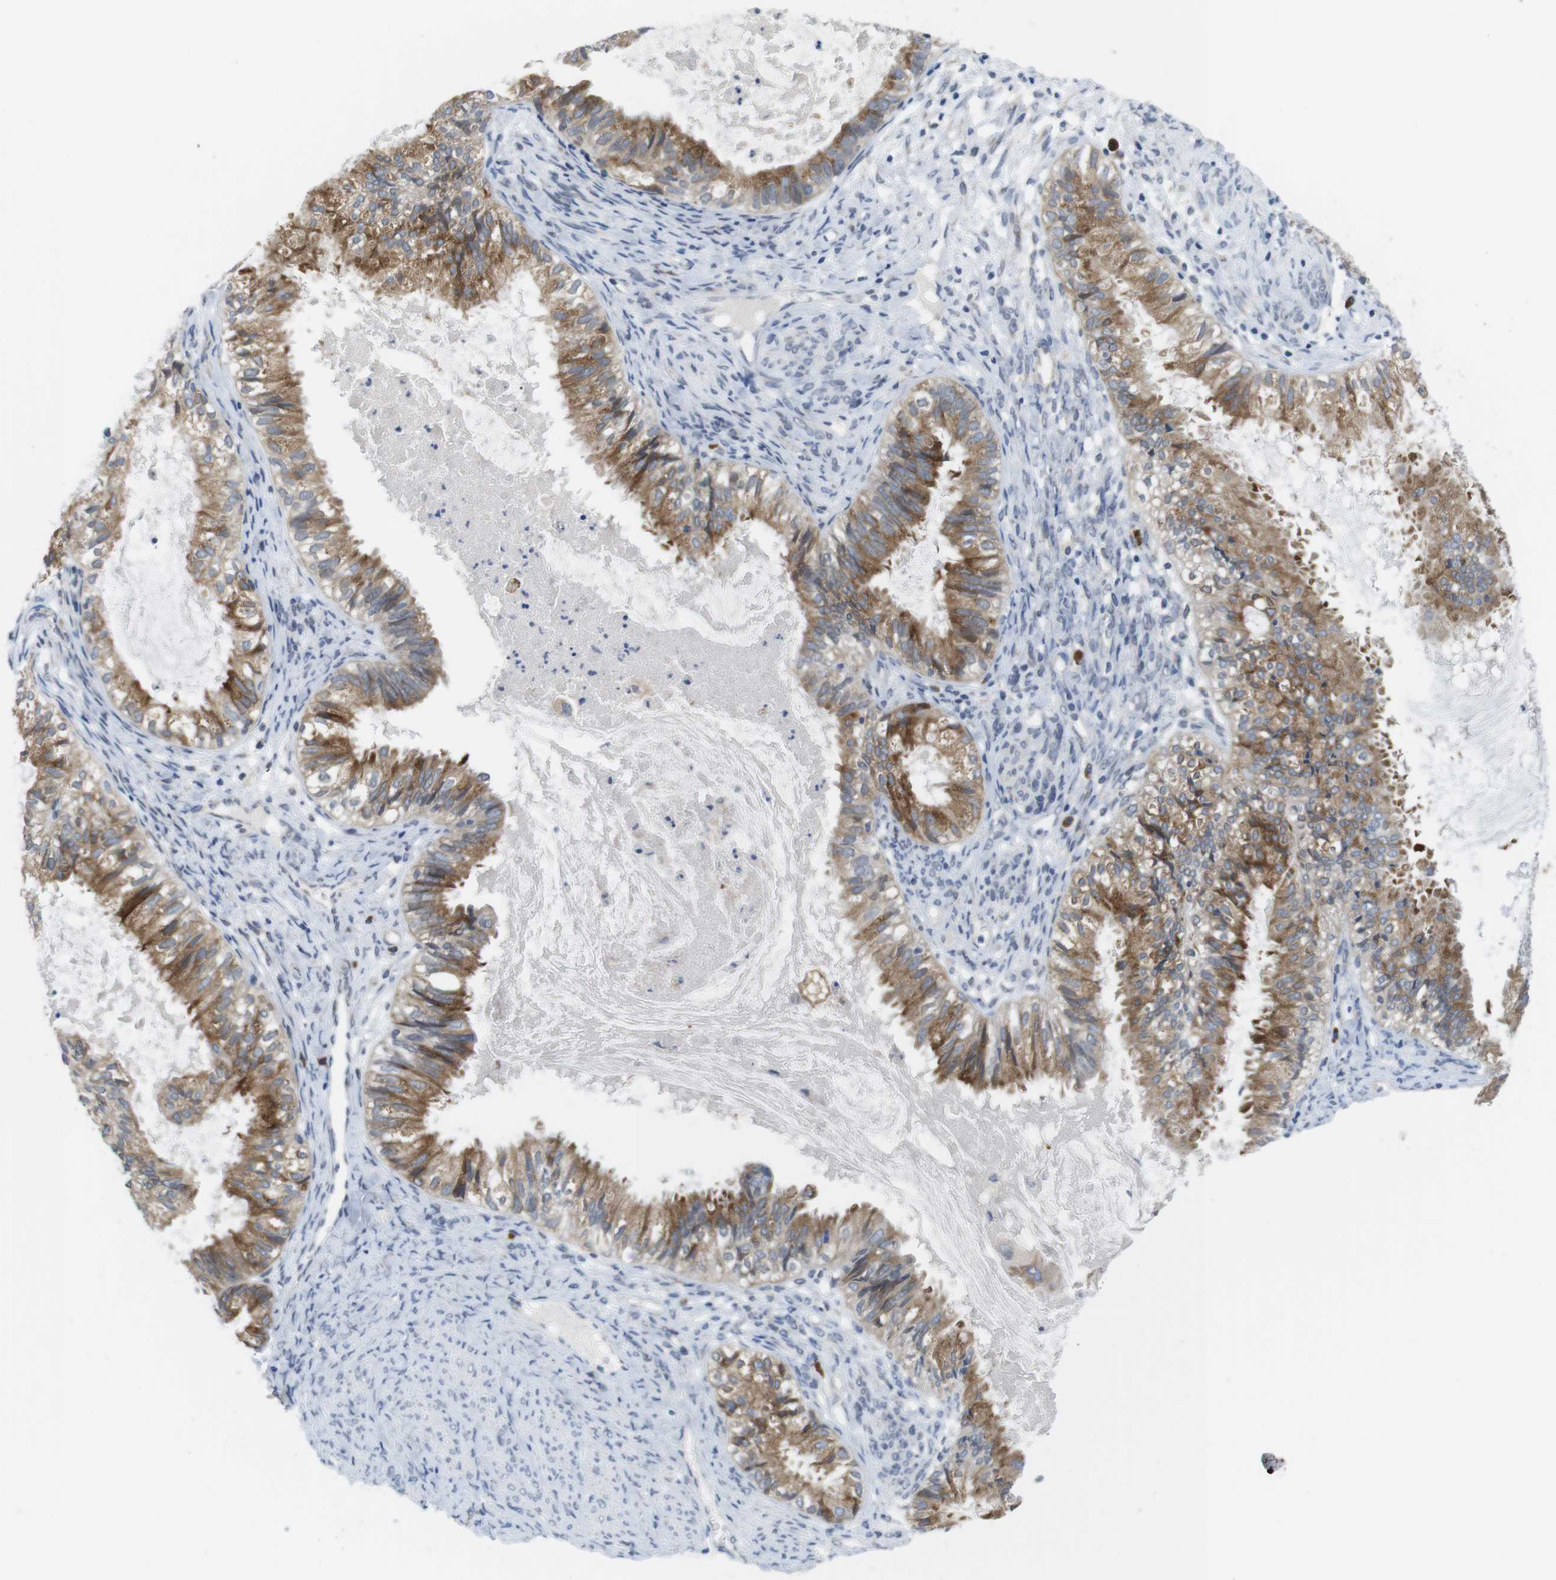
{"staining": {"intensity": "moderate", "quantity": ">75%", "location": "cytoplasmic/membranous"}, "tissue": "cervical cancer", "cell_type": "Tumor cells", "image_type": "cancer", "snomed": [{"axis": "morphology", "description": "Normal tissue, NOS"}, {"axis": "morphology", "description": "Adenocarcinoma, NOS"}, {"axis": "topography", "description": "Cervix"}, {"axis": "topography", "description": "Endometrium"}], "caption": "This image demonstrates IHC staining of human cervical cancer, with medium moderate cytoplasmic/membranous staining in approximately >75% of tumor cells.", "gene": "ERGIC3", "patient": {"sex": "female", "age": 86}}